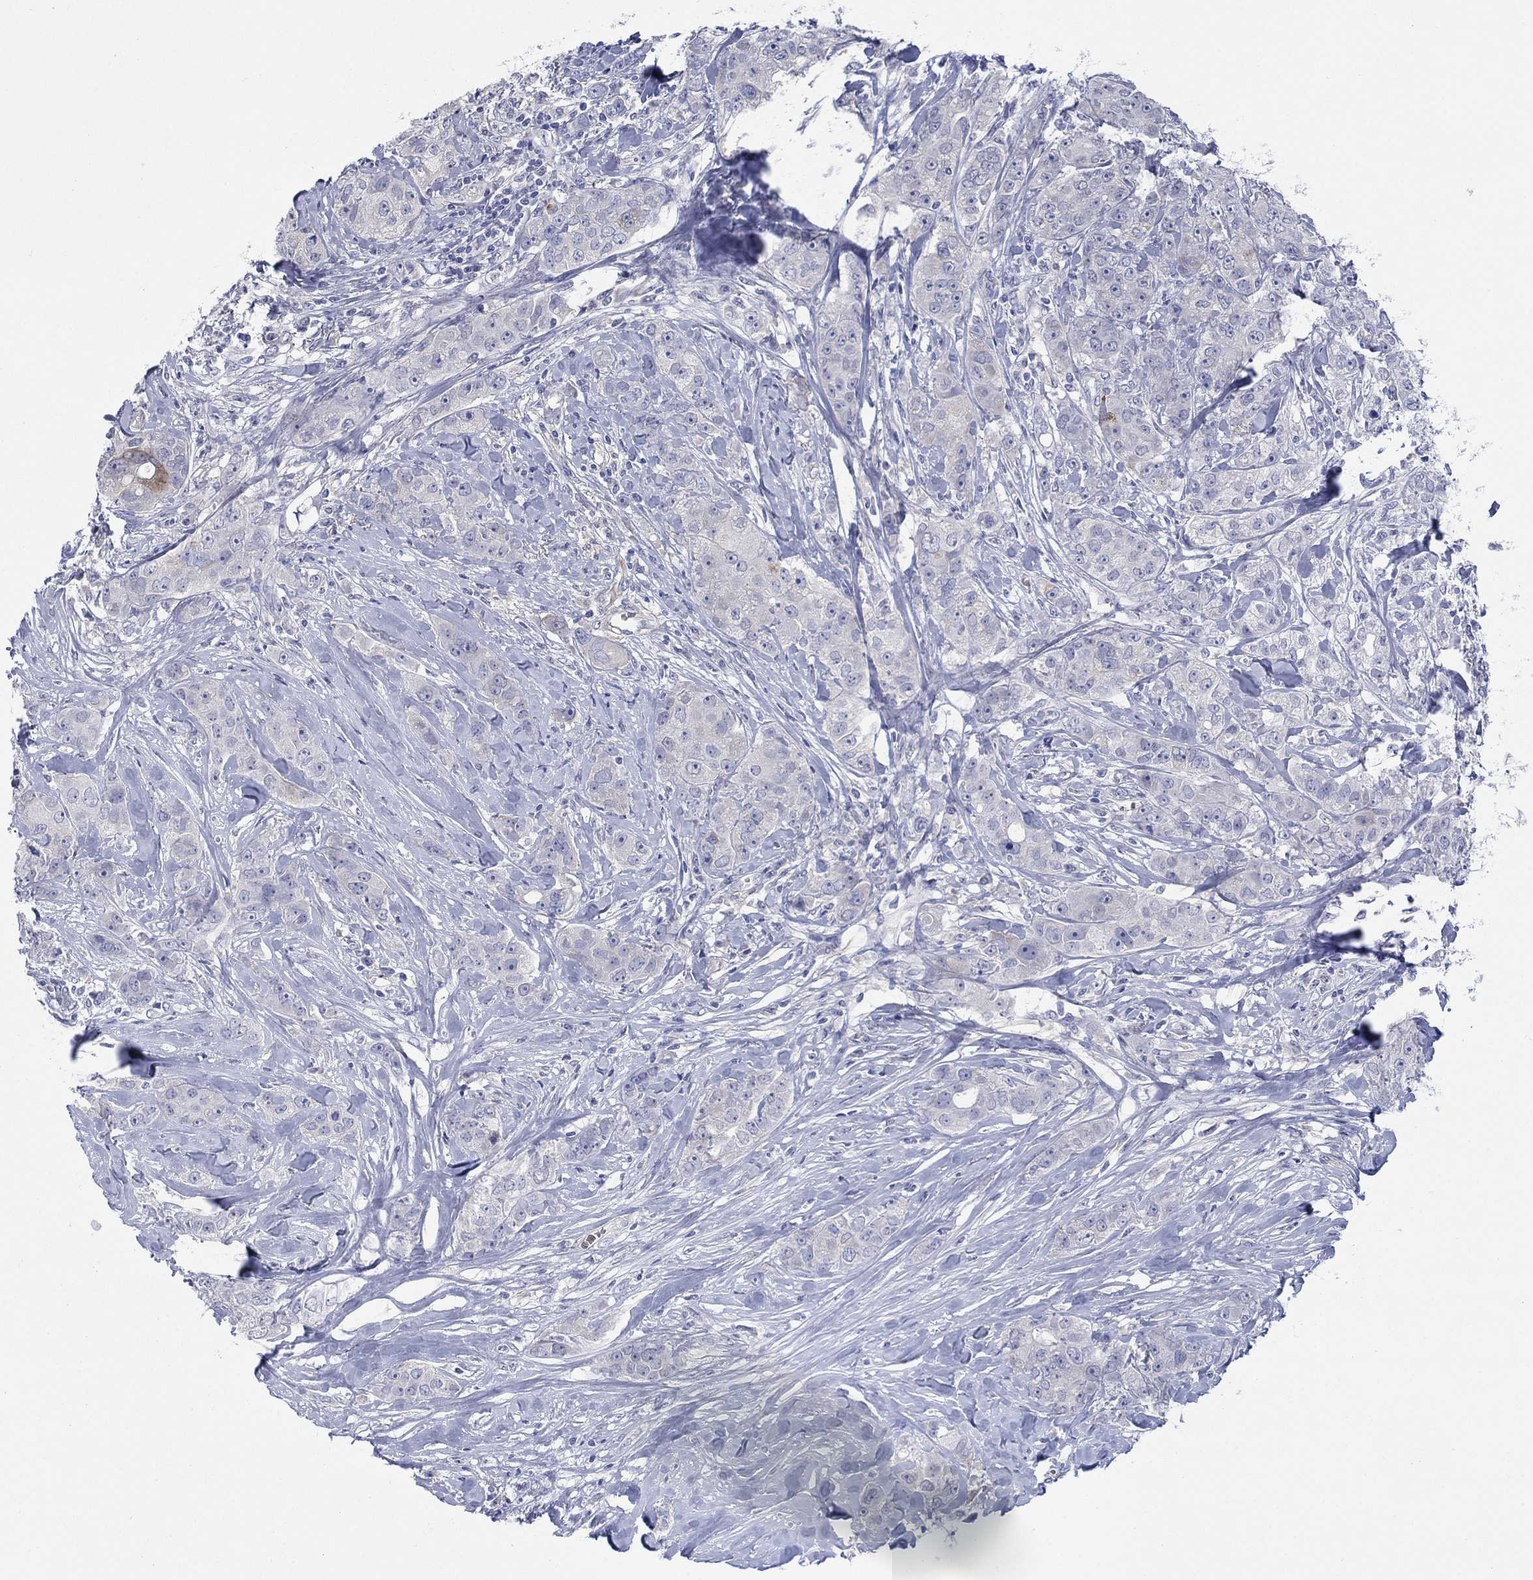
{"staining": {"intensity": "negative", "quantity": "none", "location": "none"}, "tissue": "breast cancer", "cell_type": "Tumor cells", "image_type": "cancer", "snomed": [{"axis": "morphology", "description": "Duct carcinoma"}, {"axis": "topography", "description": "Breast"}], "caption": "Immunohistochemistry of breast cancer (infiltrating ductal carcinoma) demonstrates no staining in tumor cells.", "gene": "PTPRZ1", "patient": {"sex": "female", "age": 43}}